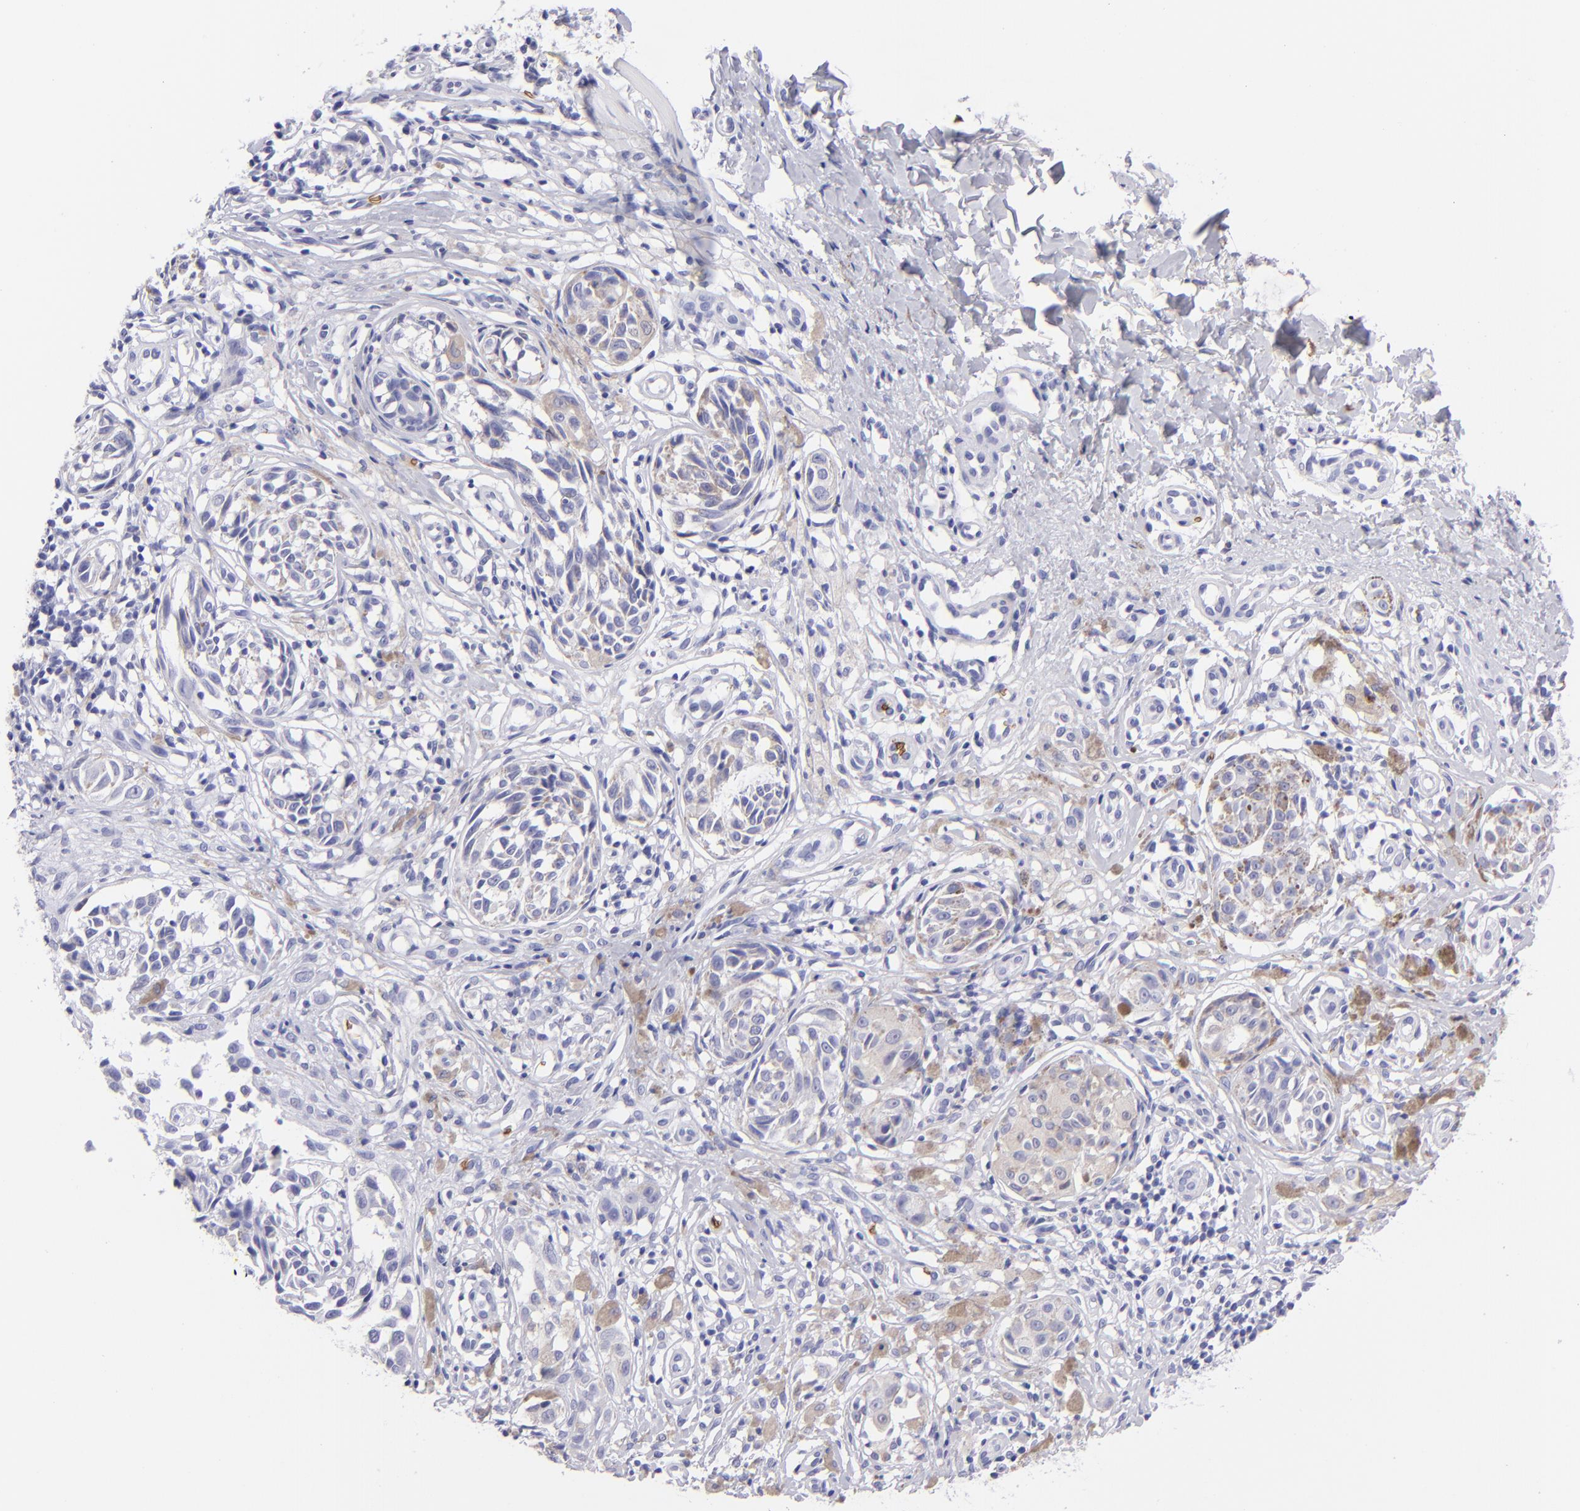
{"staining": {"intensity": "negative", "quantity": "none", "location": "none"}, "tissue": "melanoma", "cell_type": "Tumor cells", "image_type": "cancer", "snomed": [{"axis": "morphology", "description": "Malignant melanoma, NOS"}, {"axis": "topography", "description": "Skin"}], "caption": "There is no significant expression in tumor cells of melanoma.", "gene": "GYPA", "patient": {"sex": "male", "age": 67}}